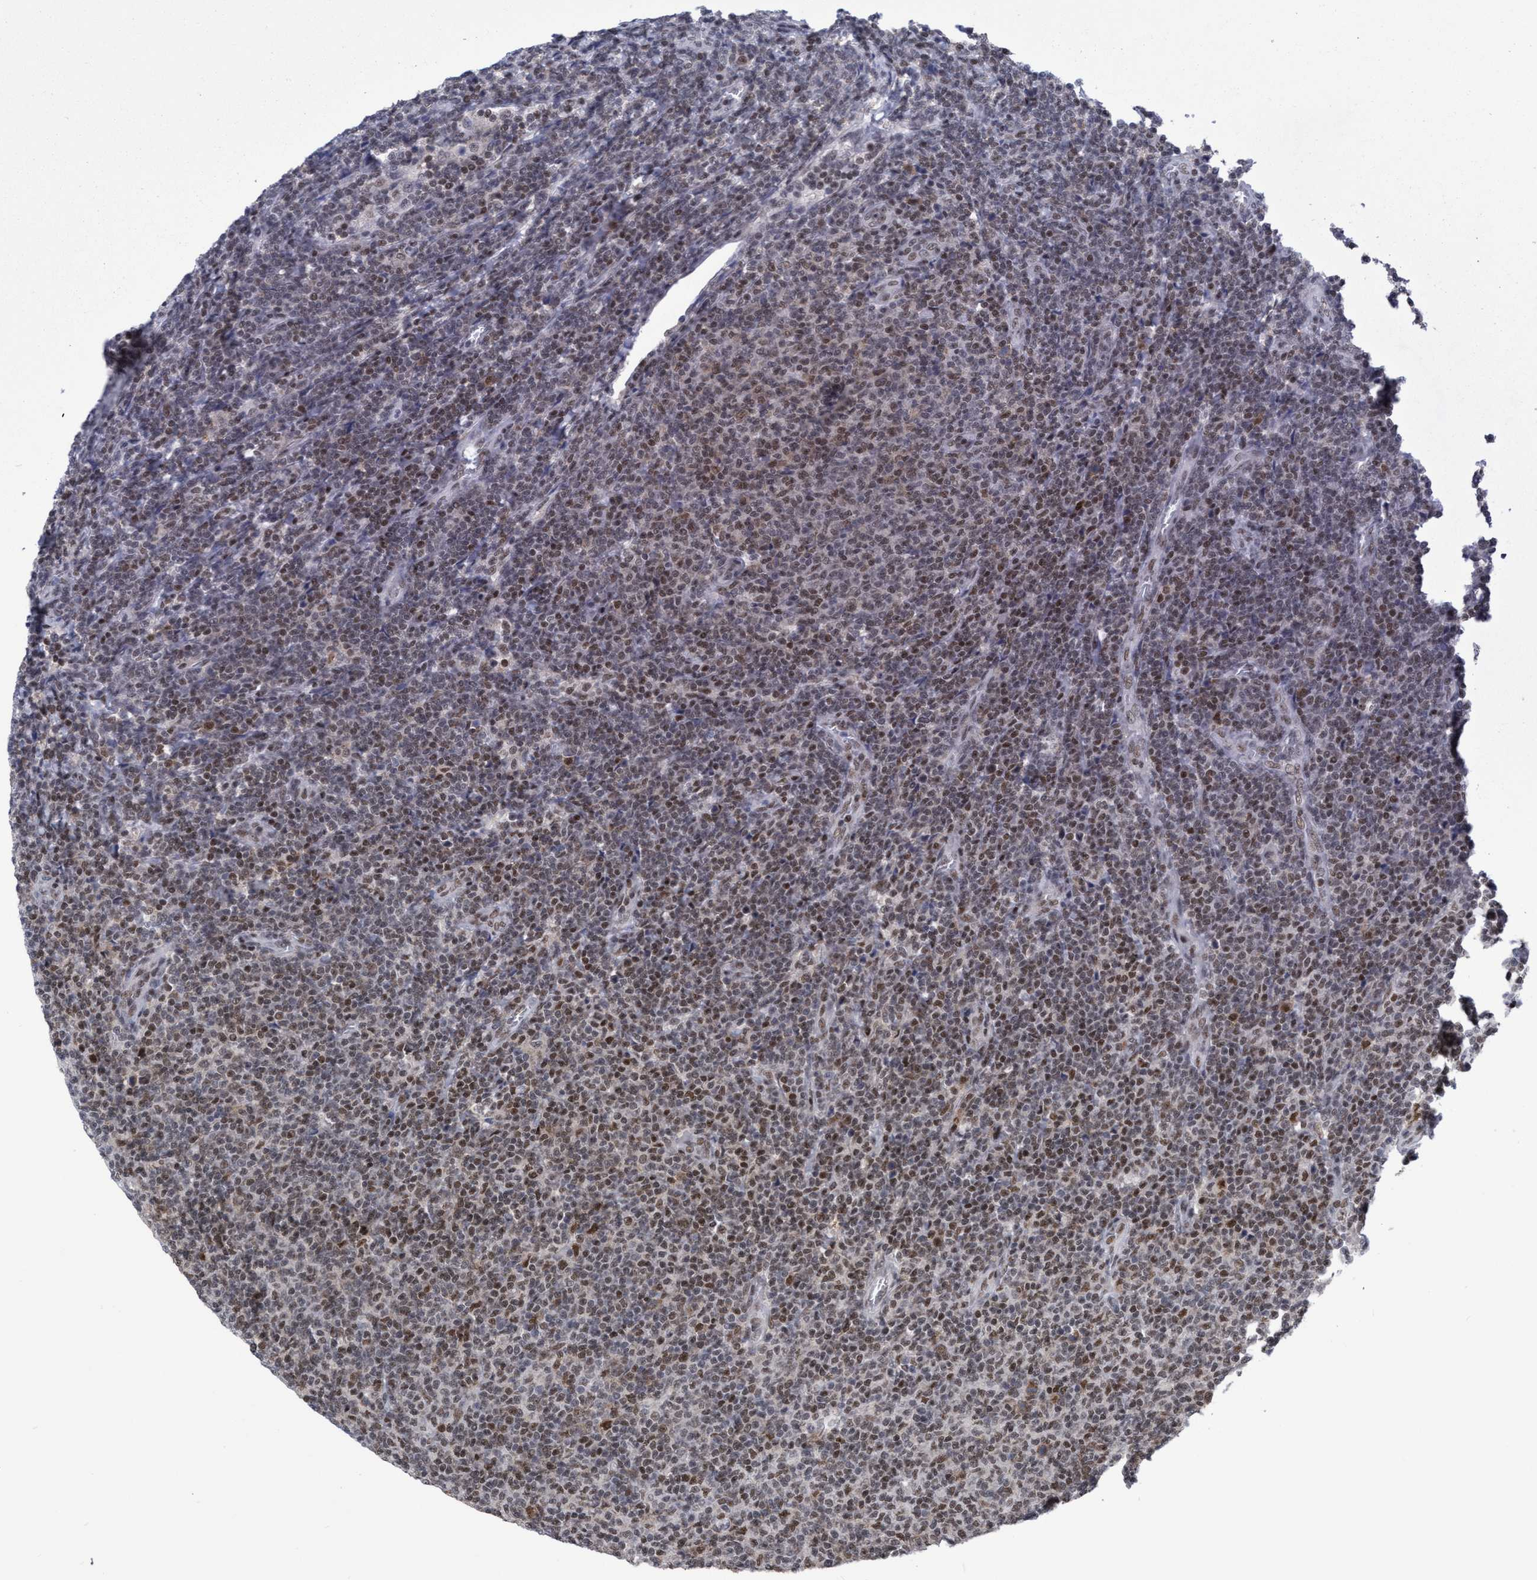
{"staining": {"intensity": "moderate", "quantity": "25%-75%", "location": "nuclear"}, "tissue": "lymphoma", "cell_type": "Tumor cells", "image_type": "cancer", "snomed": [{"axis": "morphology", "description": "Malignant lymphoma, non-Hodgkin's type, Low grade"}, {"axis": "topography", "description": "Lymph node"}], "caption": "High-power microscopy captured an IHC micrograph of low-grade malignant lymphoma, non-Hodgkin's type, revealing moderate nuclear expression in about 25%-75% of tumor cells. (DAB (3,3'-diaminobenzidine) IHC, brown staining for protein, blue staining for nuclei).", "gene": "C9orf78", "patient": {"sex": "male", "age": 66}}